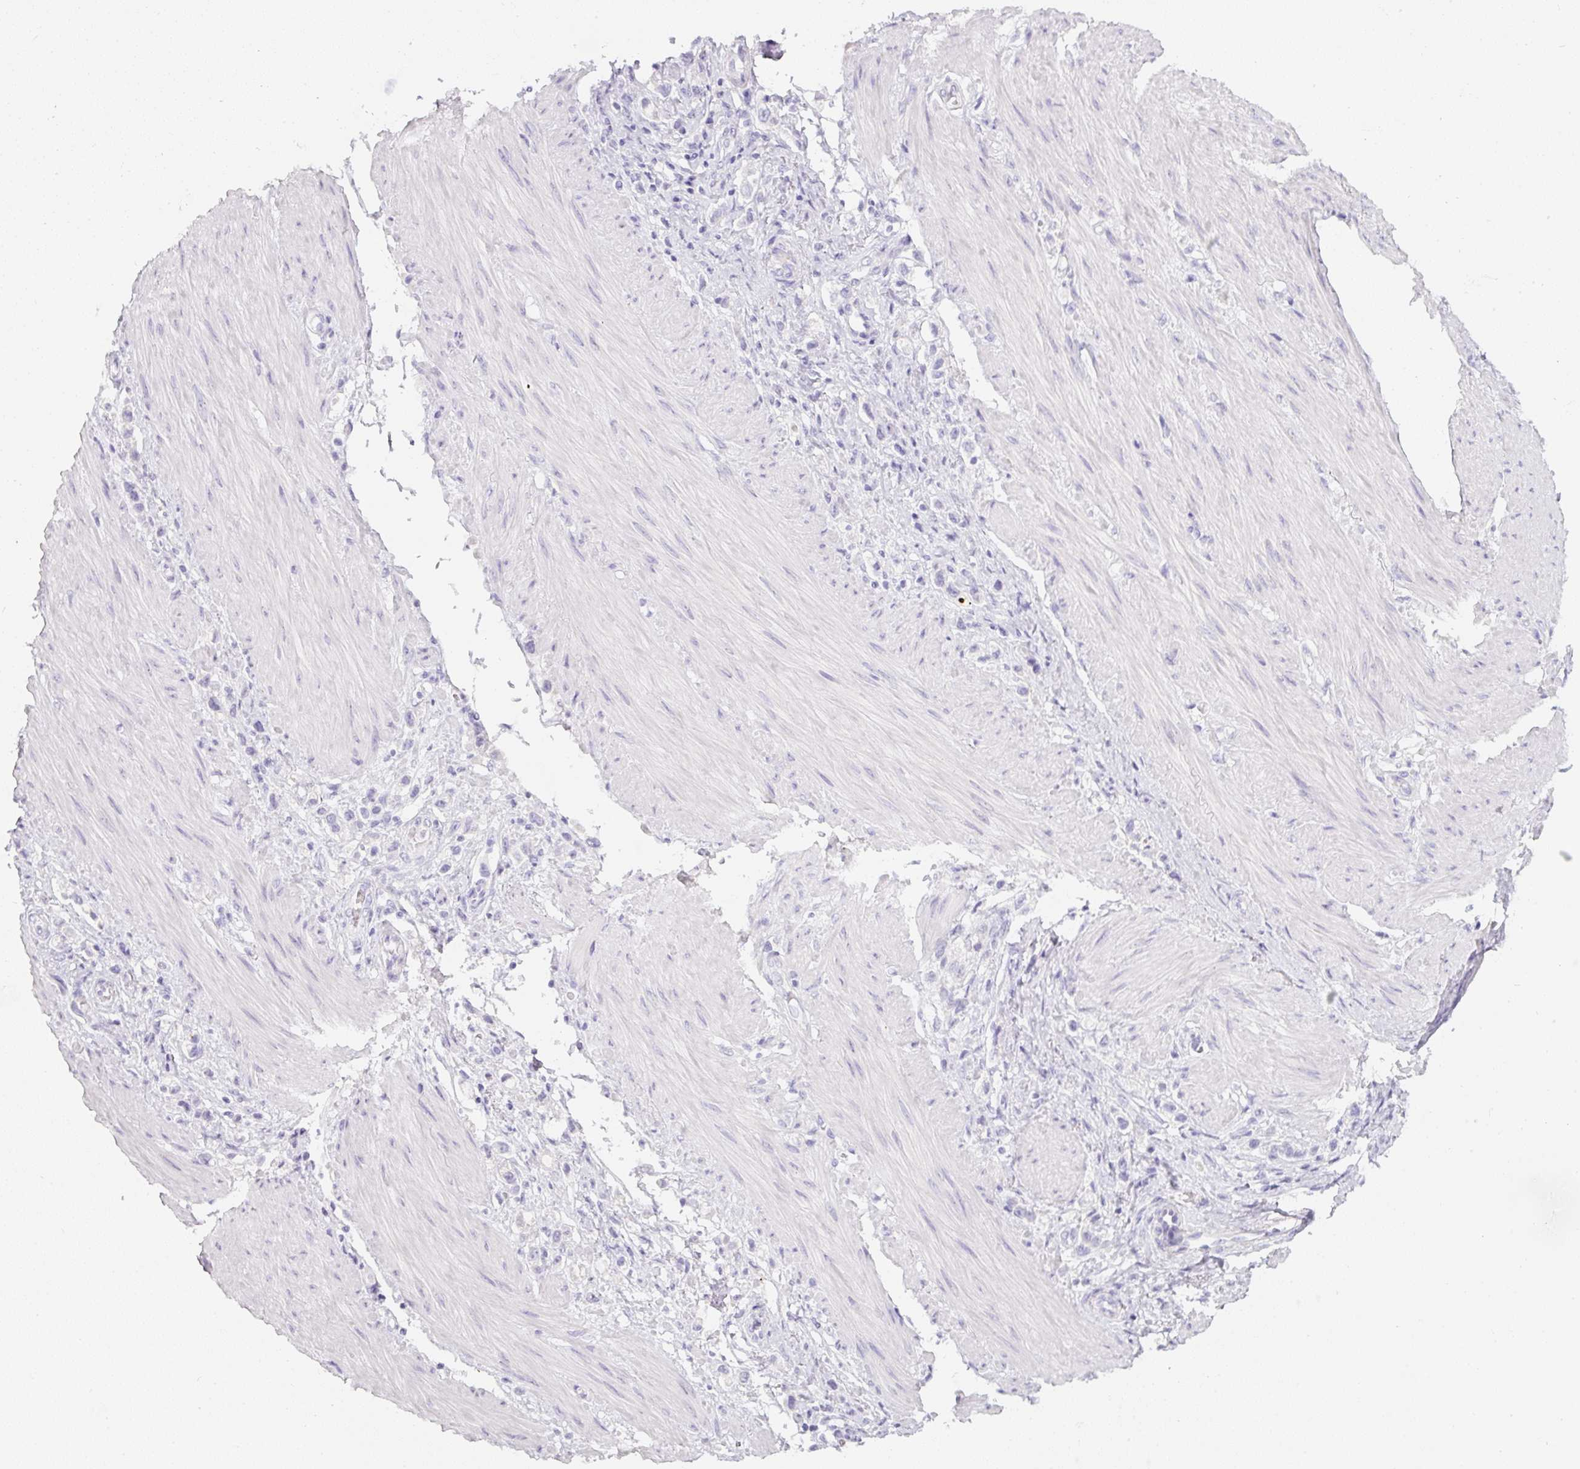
{"staining": {"intensity": "negative", "quantity": "none", "location": "none"}, "tissue": "stomach cancer", "cell_type": "Tumor cells", "image_type": "cancer", "snomed": [{"axis": "morphology", "description": "Adenocarcinoma, NOS"}, {"axis": "topography", "description": "Stomach"}], "caption": "Immunohistochemical staining of stomach cancer exhibits no significant positivity in tumor cells. Nuclei are stained in blue.", "gene": "SLC2A2", "patient": {"sex": "female", "age": 65}}